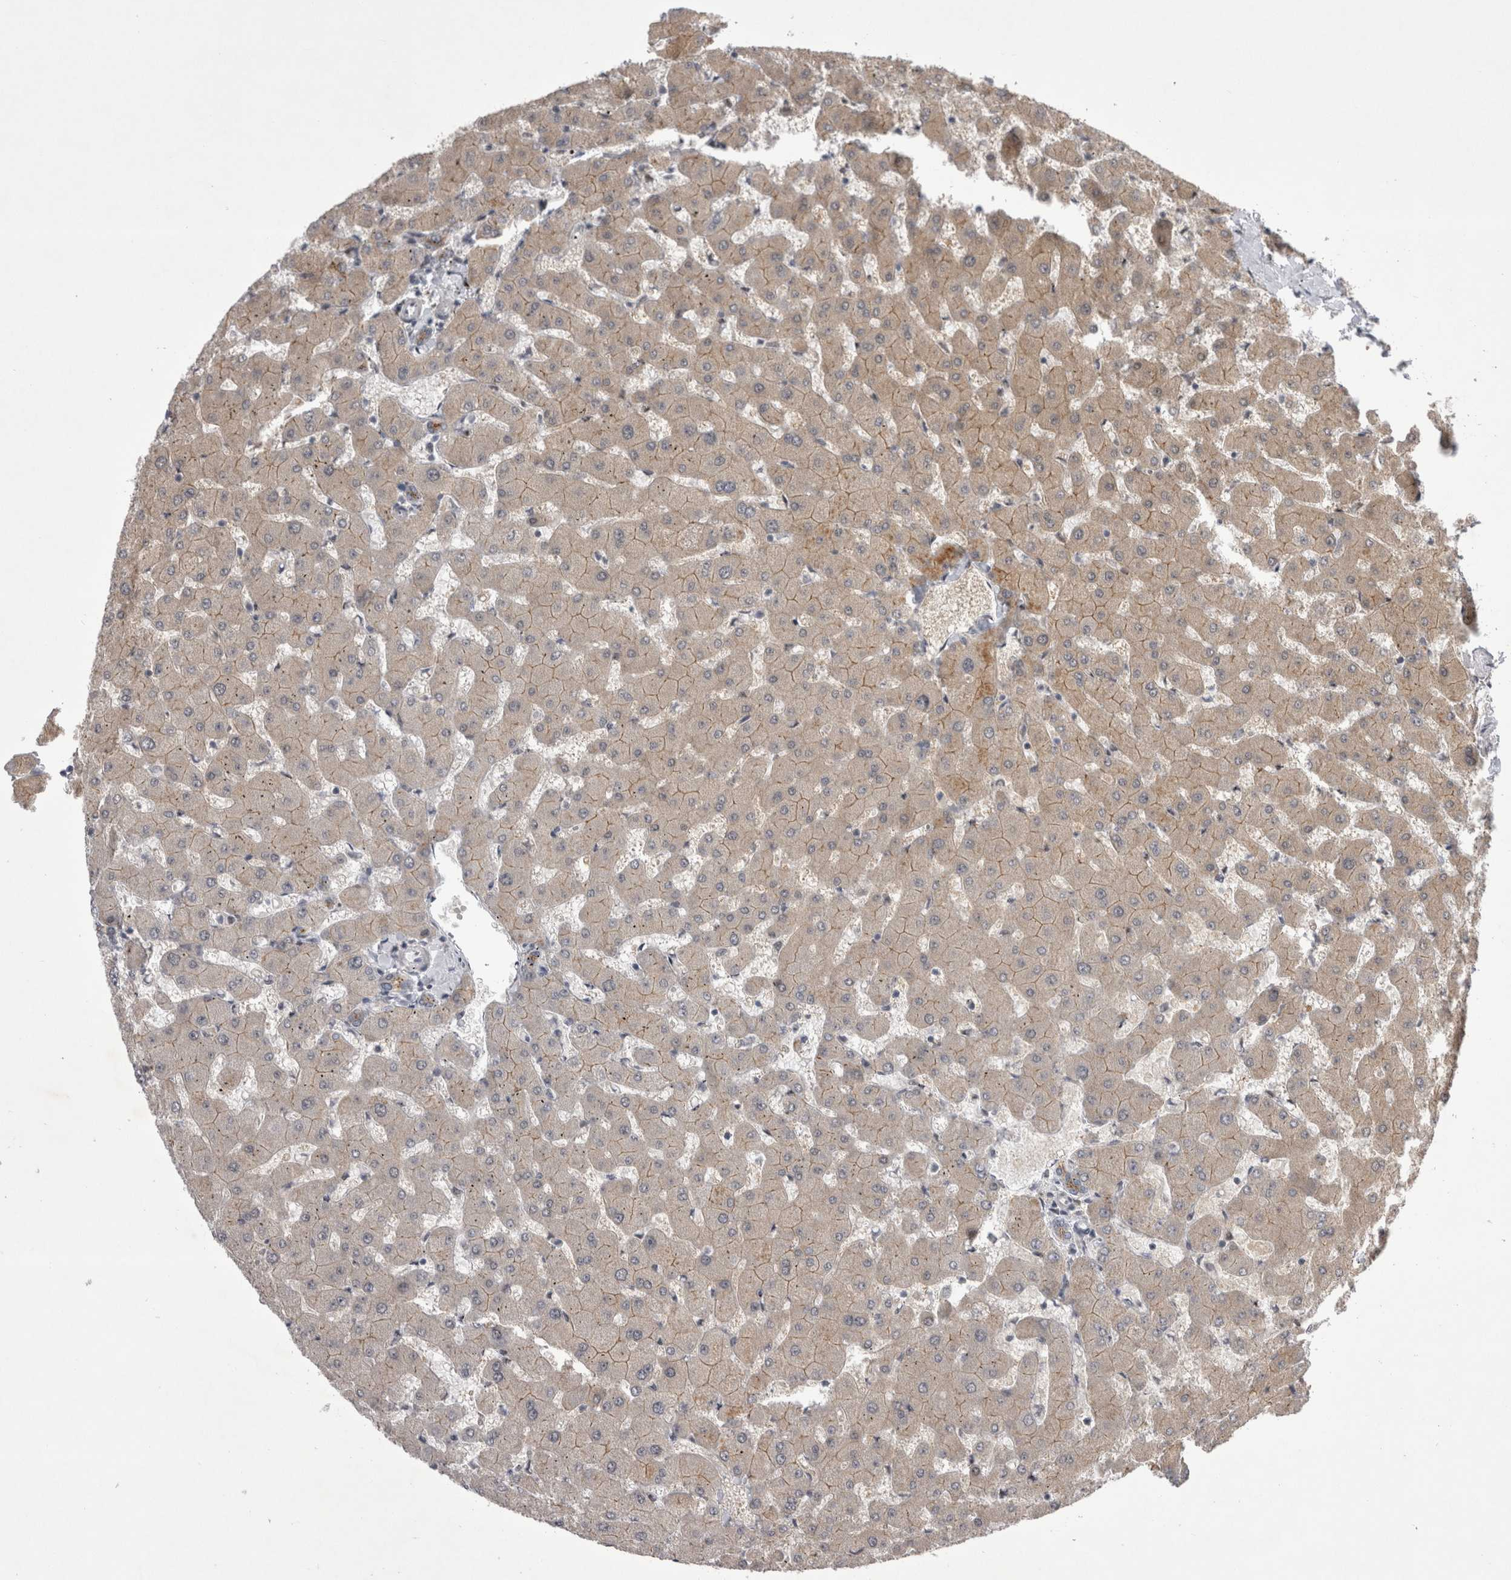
{"staining": {"intensity": "moderate", "quantity": "<25%", "location": "cytoplasmic/membranous"}, "tissue": "liver", "cell_type": "Cholangiocytes", "image_type": "normal", "snomed": [{"axis": "morphology", "description": "Normal tissue, NOS"}, {"axis": "topography", "description": "Liver"}], "caption": "Moderate cytoplasmic/membranous protein expression is seen in approximately <25% of cholangiocytes in liver.", "gene": "NENF", "patient": {"sex": "female", "age": 63}}